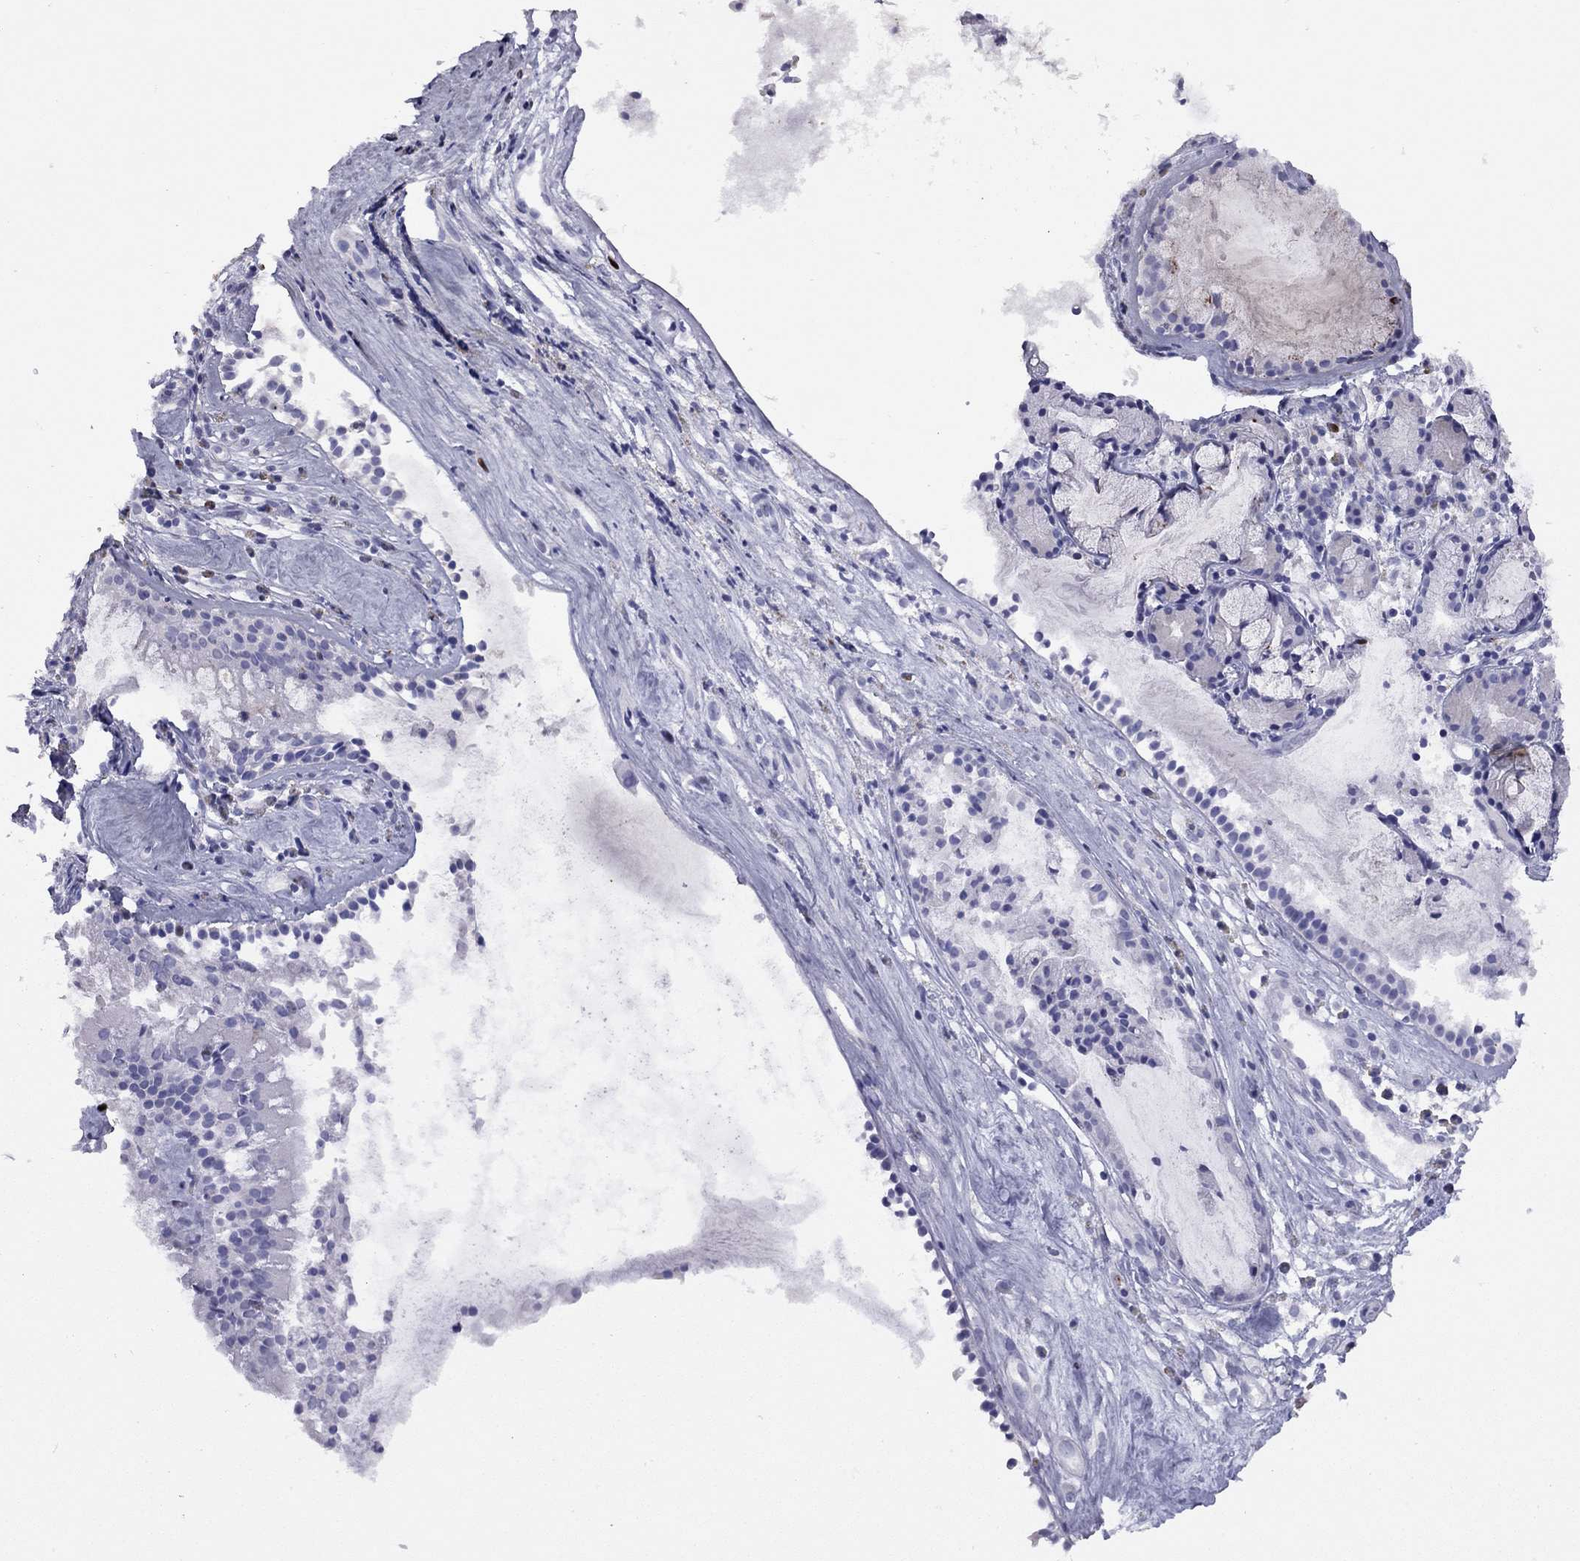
{"staining": {"intensity": "negative", "quantity": "none", "location": "none"}, "tissue": "nasopharynx", "cell_type": "Respiratory epithelial cells", "image_type": "normal", "snomed": [{"axis": "morphology", "description": "Normal tissue, NOS"}, {"axis": "topography", "description": "Nasopharynx"}], "caption": "Immunohistochemistry (IHC) photomicrograph of unremarkable human nasopharynx stained for a protein (brown), which shows no positivity in respiratory epithelial cells.", "gene": "GRIA2", "patient": {"sex": "female", "age": 47}}